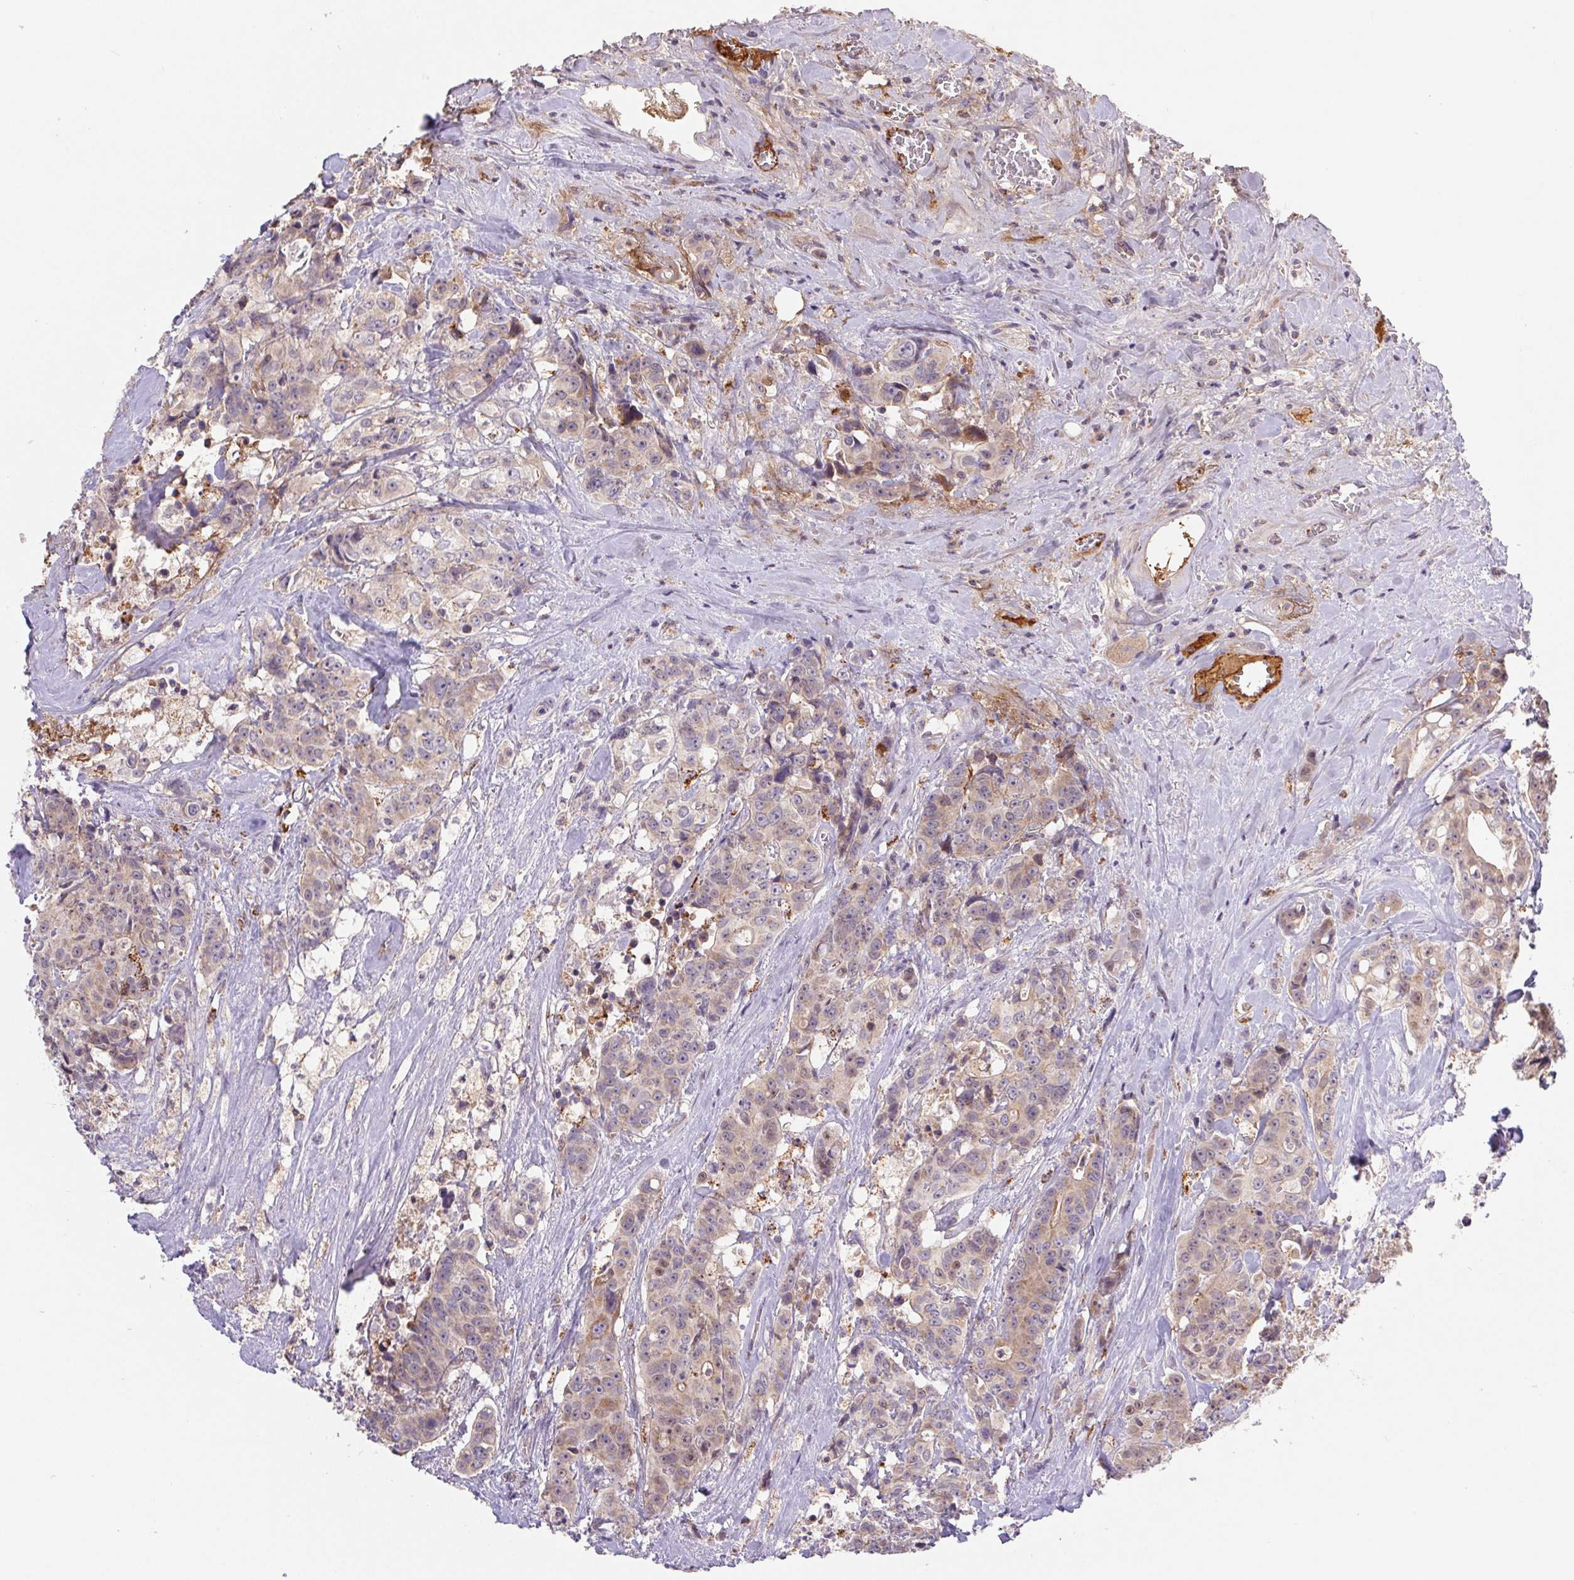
{"staining": {"intensity": "weak", "quantity": "<25%", "location": "cytoplasmic/membranous"}, "tissue": "colorectal cancer", "cell_type": "Tumor cells", "image_type": "cancer", "snomed": [{"axis": "morphology", "description": "Adenocarcinoma, NOS"}, {"axis": "topography", "description": "Rectum"}], "caption": "This is an IHC image of colorectal cancer. There is no positivity in tumor cells.", "gene": "EMC6", "patient": {"sex": "female", "age": 62}}